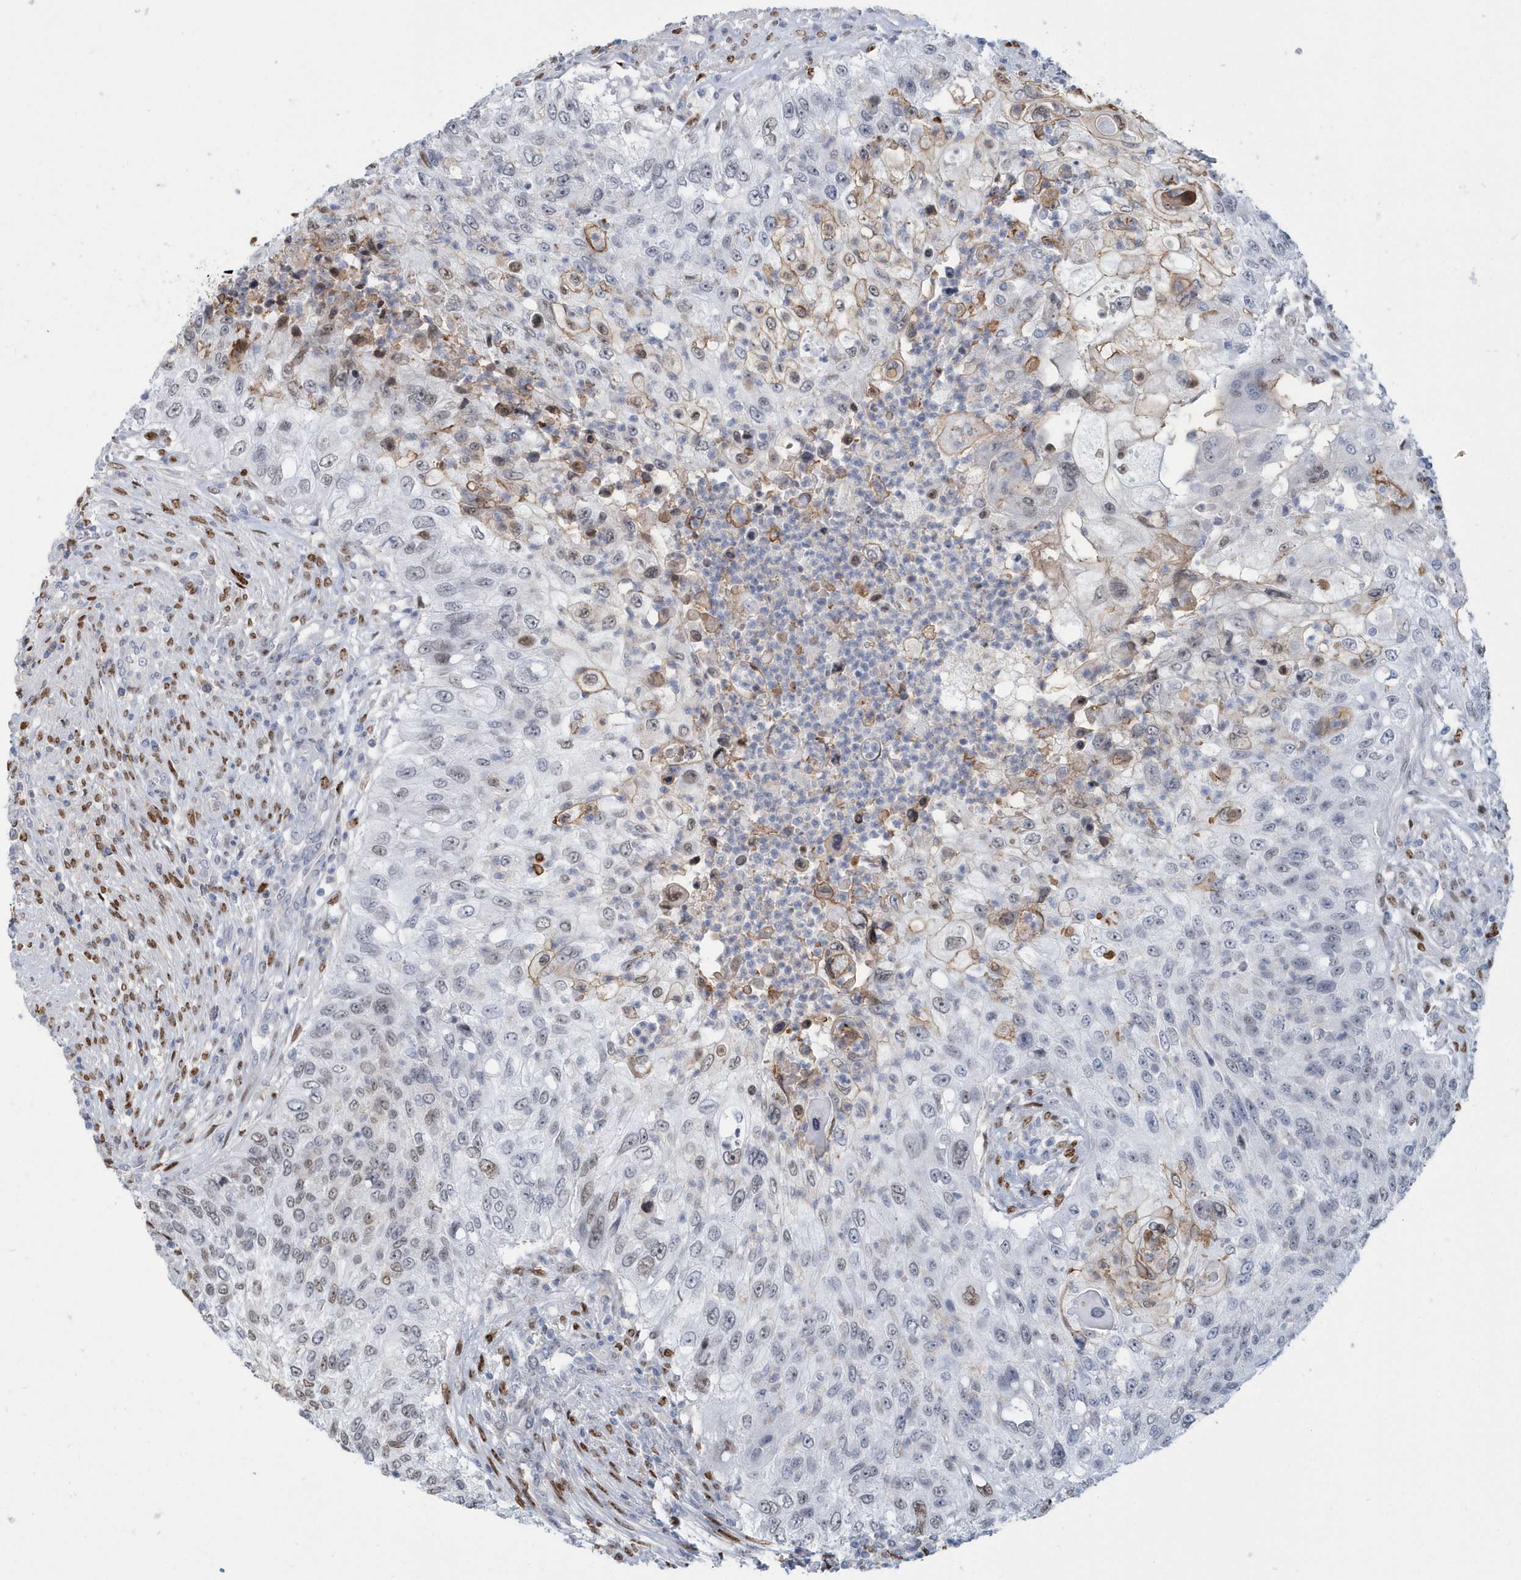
{"staining": {"intensity": "moderate", "quantity": "<25%", "location": "cytoplasmic/membranous,nuclear"}, "tissue": "urothelial cancer", "cell_type": "Tumor cells", "image_type": "cancer", "snomed": [{"axis": "morphology", "description": "Urothelial carcinoma, High grade"}, {"axis": "topography", "description": "Urinary bladder"}], "caption": "Protein expression analysis of human urothelial carcinoma (high-grade) reveals moderate cytoplasmic/membranous and nuclear staining in about <25% of tumor cells.", "gene": "MACROH2A2", "patient": {"sex": "female", "age": 60}}